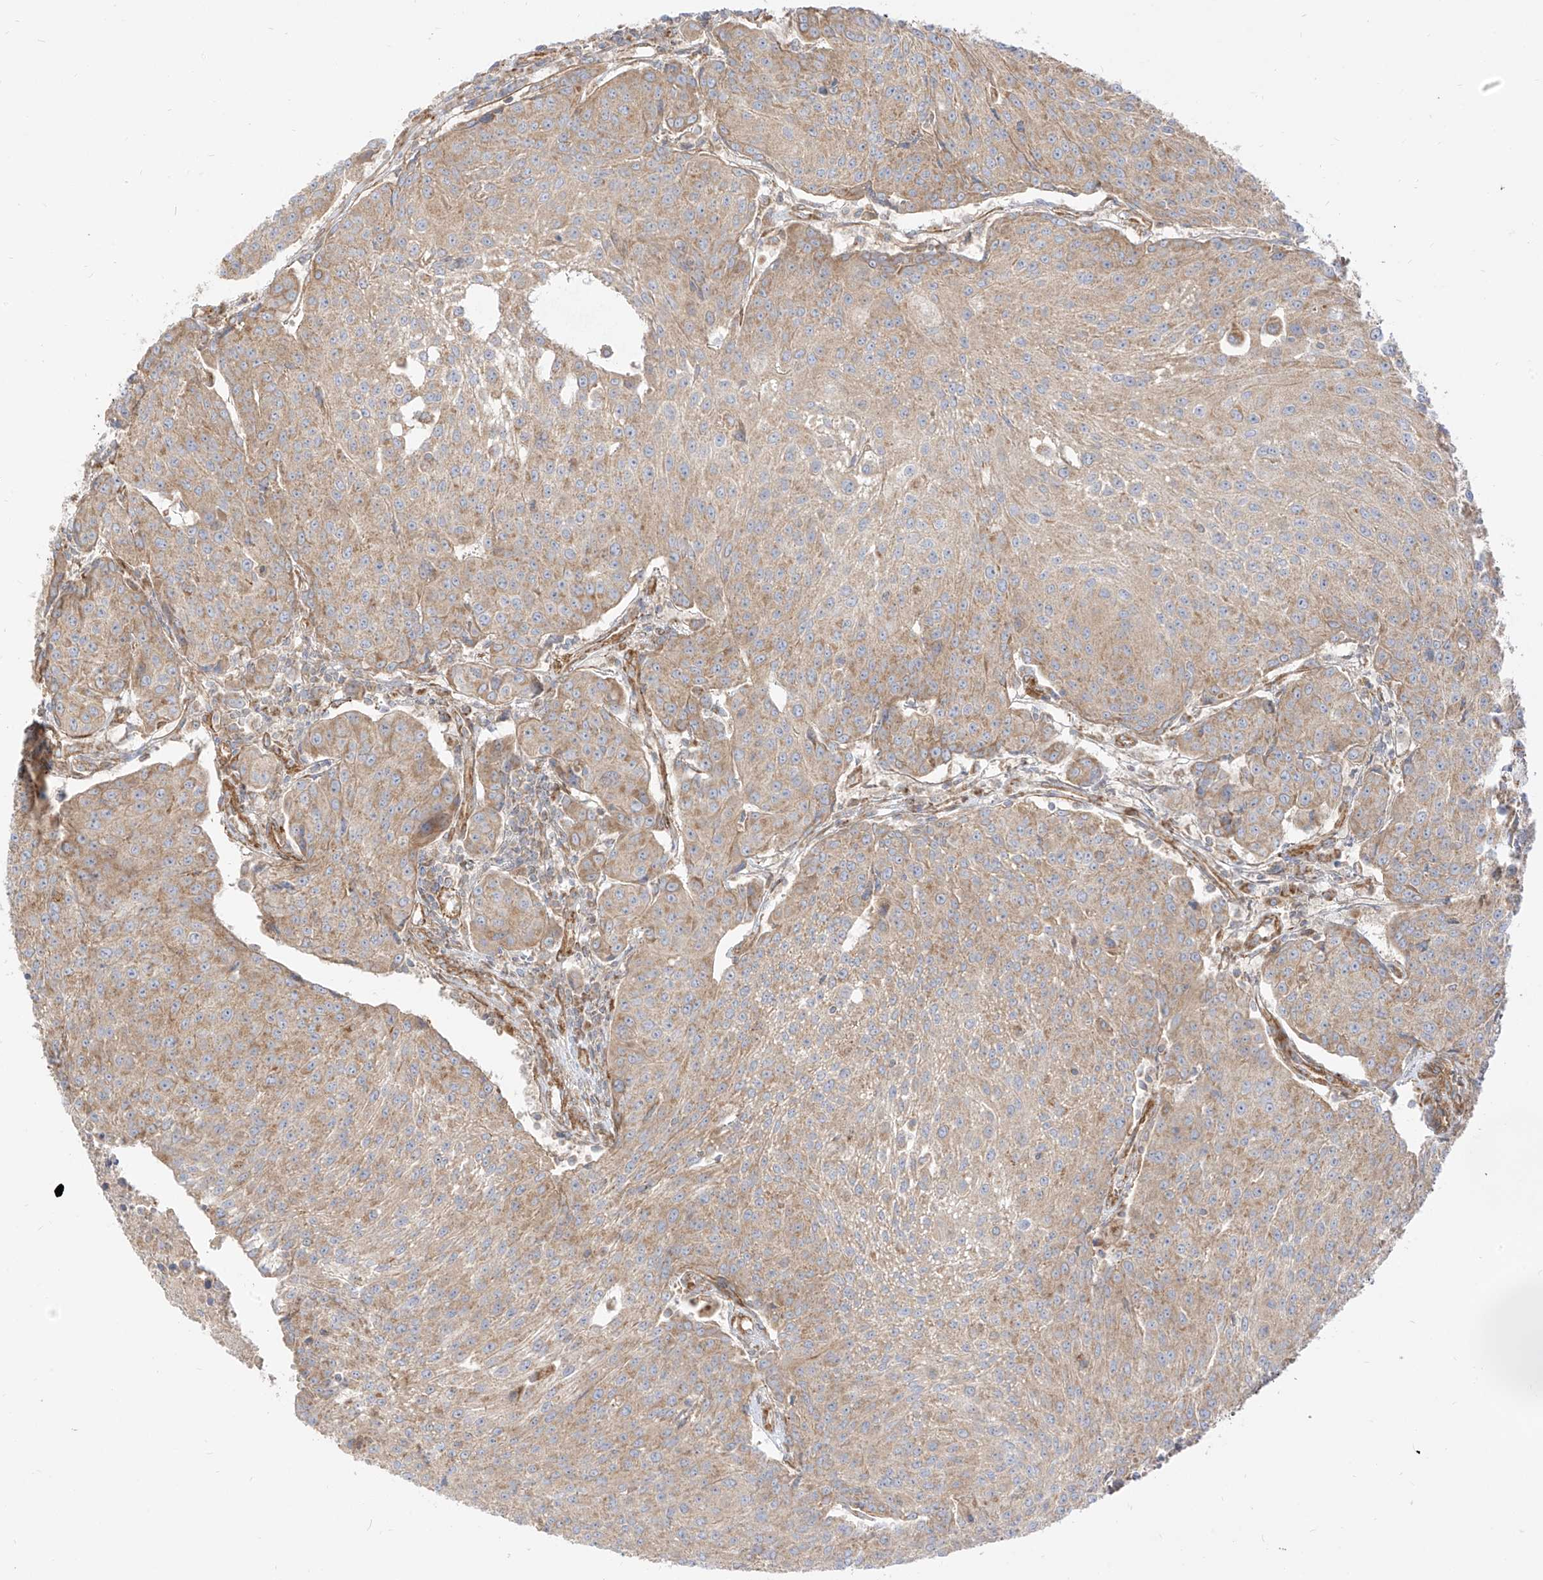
{"staining": {"intensity": "weak", "quantity": ">75%", "location": "cytoplasmic/membranous"}, "tissue": "urothelial cancer", "cell_type": "Tumor cells", "image_type": "cancer", "snomed": [{"axis": "morphology", "description": "Urothelial carcinoma, High grade"}, {"axis": "topography", "description": "Urinary bladder"}], "caption": "Immunohistochemical staining of human urothelial carcinoma (high-grade) demonstrates low levels of weak cytoplasmic/membranous protein expression in about >75% of tumor cells. (DAB = brown stain, brightfield microscopy at high magnification).", "gene": "PLCL1", "patient": {"sex": "female", "age": 85}}